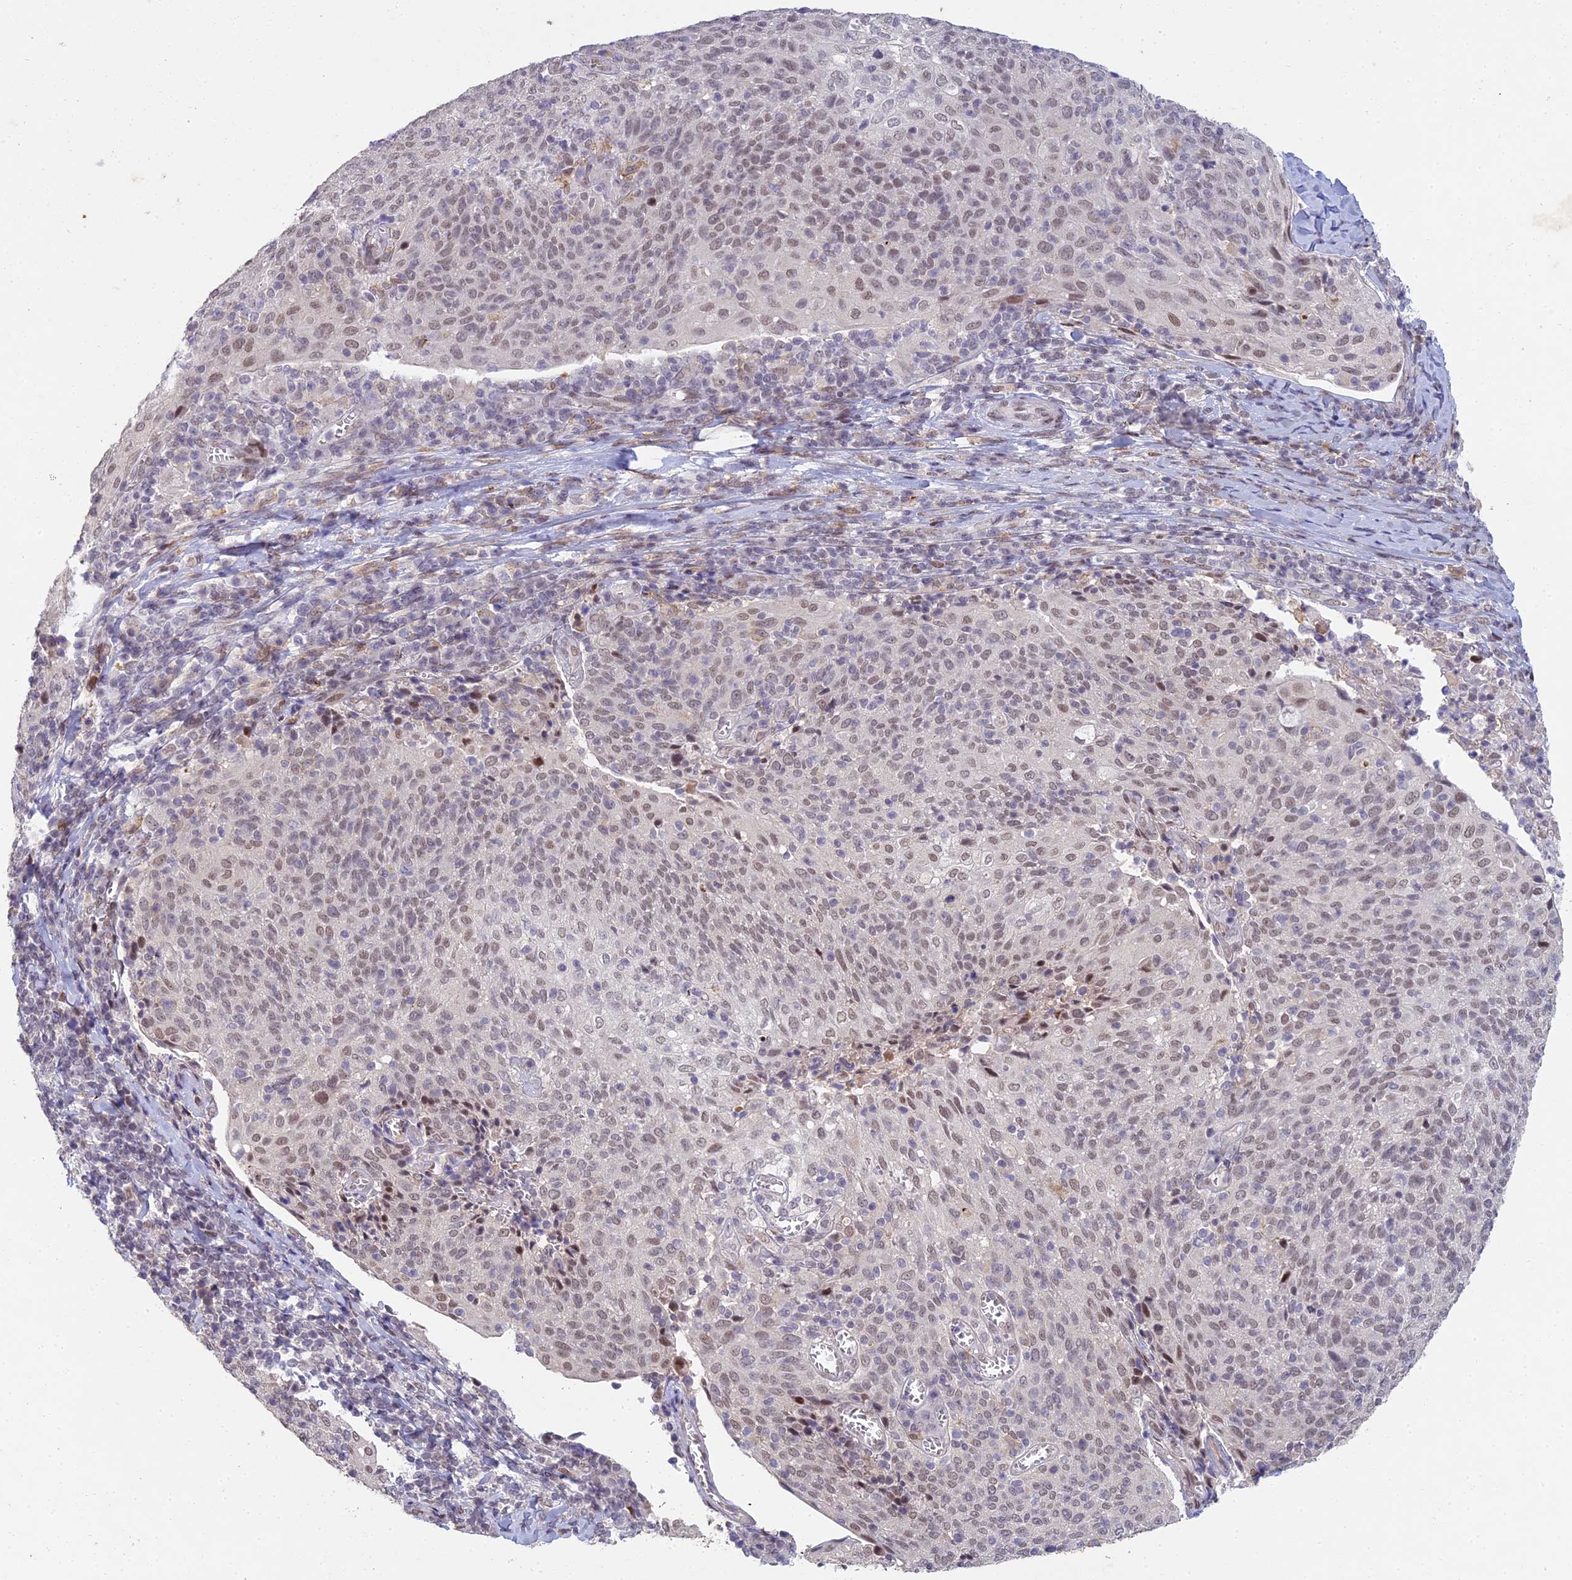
{"staining": {"intensity": "weak", "quantity": "25%-75%", "location": "nuclear"}, "tissue": "cervical cancer", "cell_type": "Tumor cells", "image_type": "cancer", "snomed": [{"axis": "morphology", "description": "Squamous cell carcinoma, NOS"}, {"axis": "topography", "description": "Cervix"}], "caption": "Weak nuclear positivity for a protein is appreciated in approximately 25%-75% of tumor cells of cervical cancer using IHC.", "gene": "ABHD17A", "patient": {"sex": "female", "age": 52}}